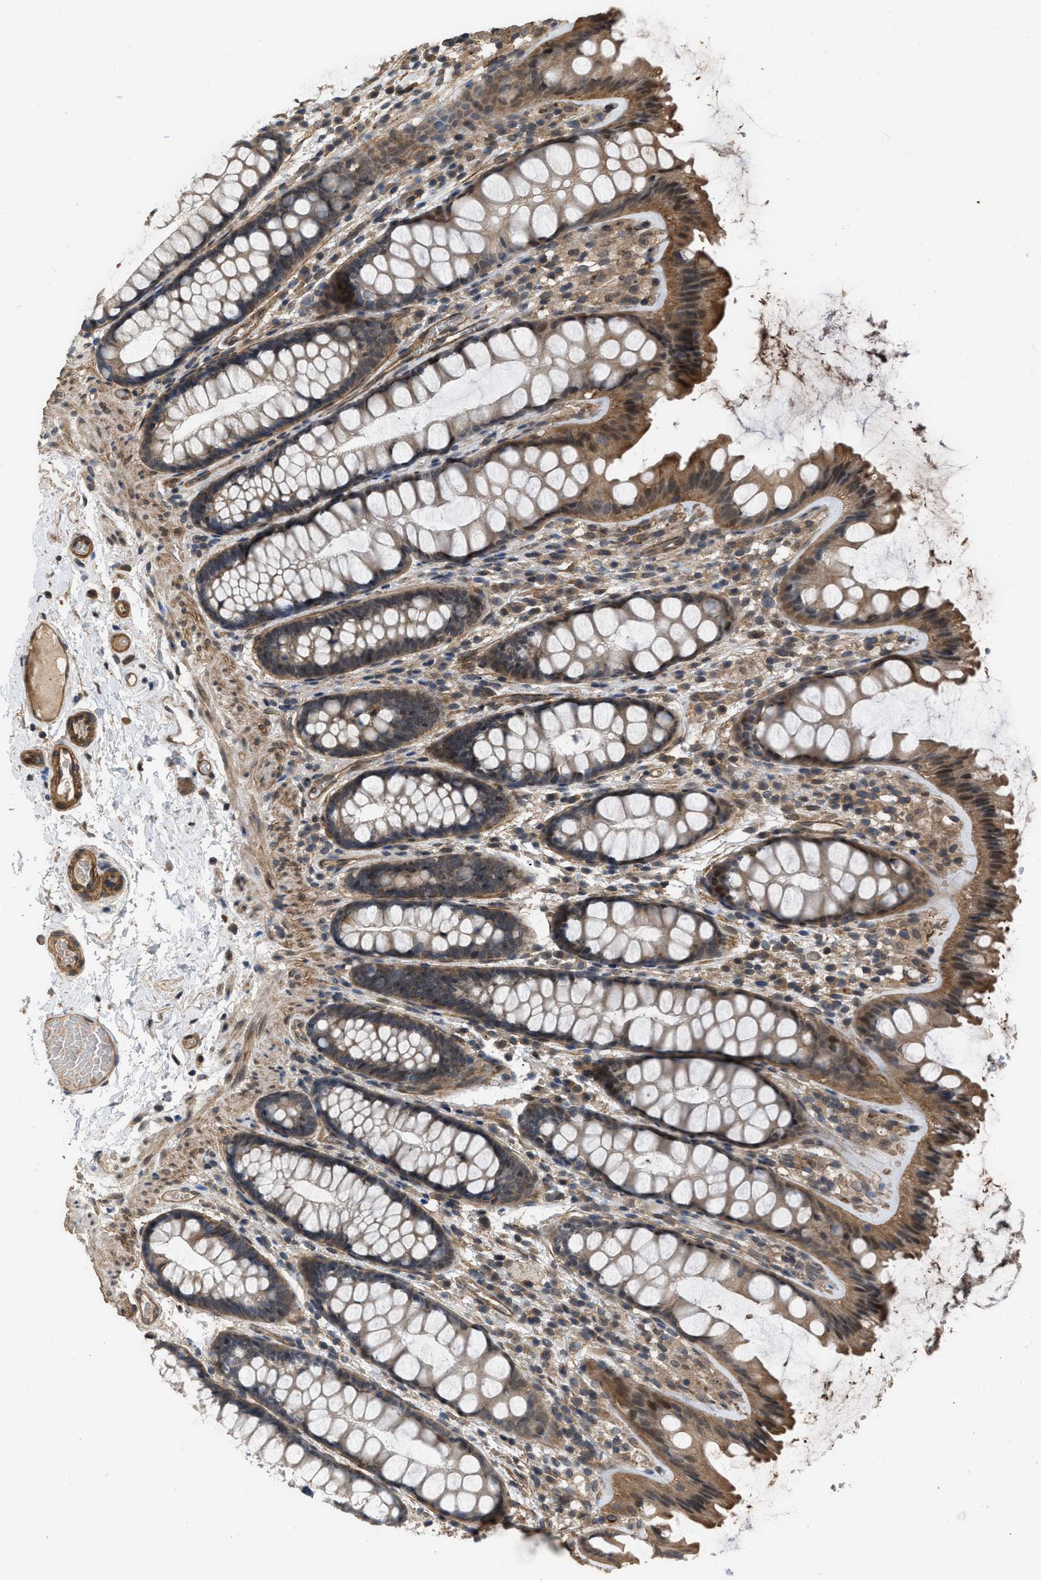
{"staining": {"intensity": "moderate", "quantity": ">75%", "location": "cytoplasmic/membranous"}, "tissue": "colon", "cell_type": "Endothelial cells", "image_type": "normal", "snomed": [{"axis": "morphology", "description": "Normal tissue, NOS"}, {"axis": "topography", "description": "Colon"}], "caption": "Endothelial cells demonstrate medium levels of moderate cytoplasmic/membranous positivity in about >75% of cells in normal human colon. (DAB (3,3'-diaminobenzidine) IHC, brown staining for protein, blue staining for nuclei).", "gene": "UTRN", "patient": {"sex": "female", "age": 56}}